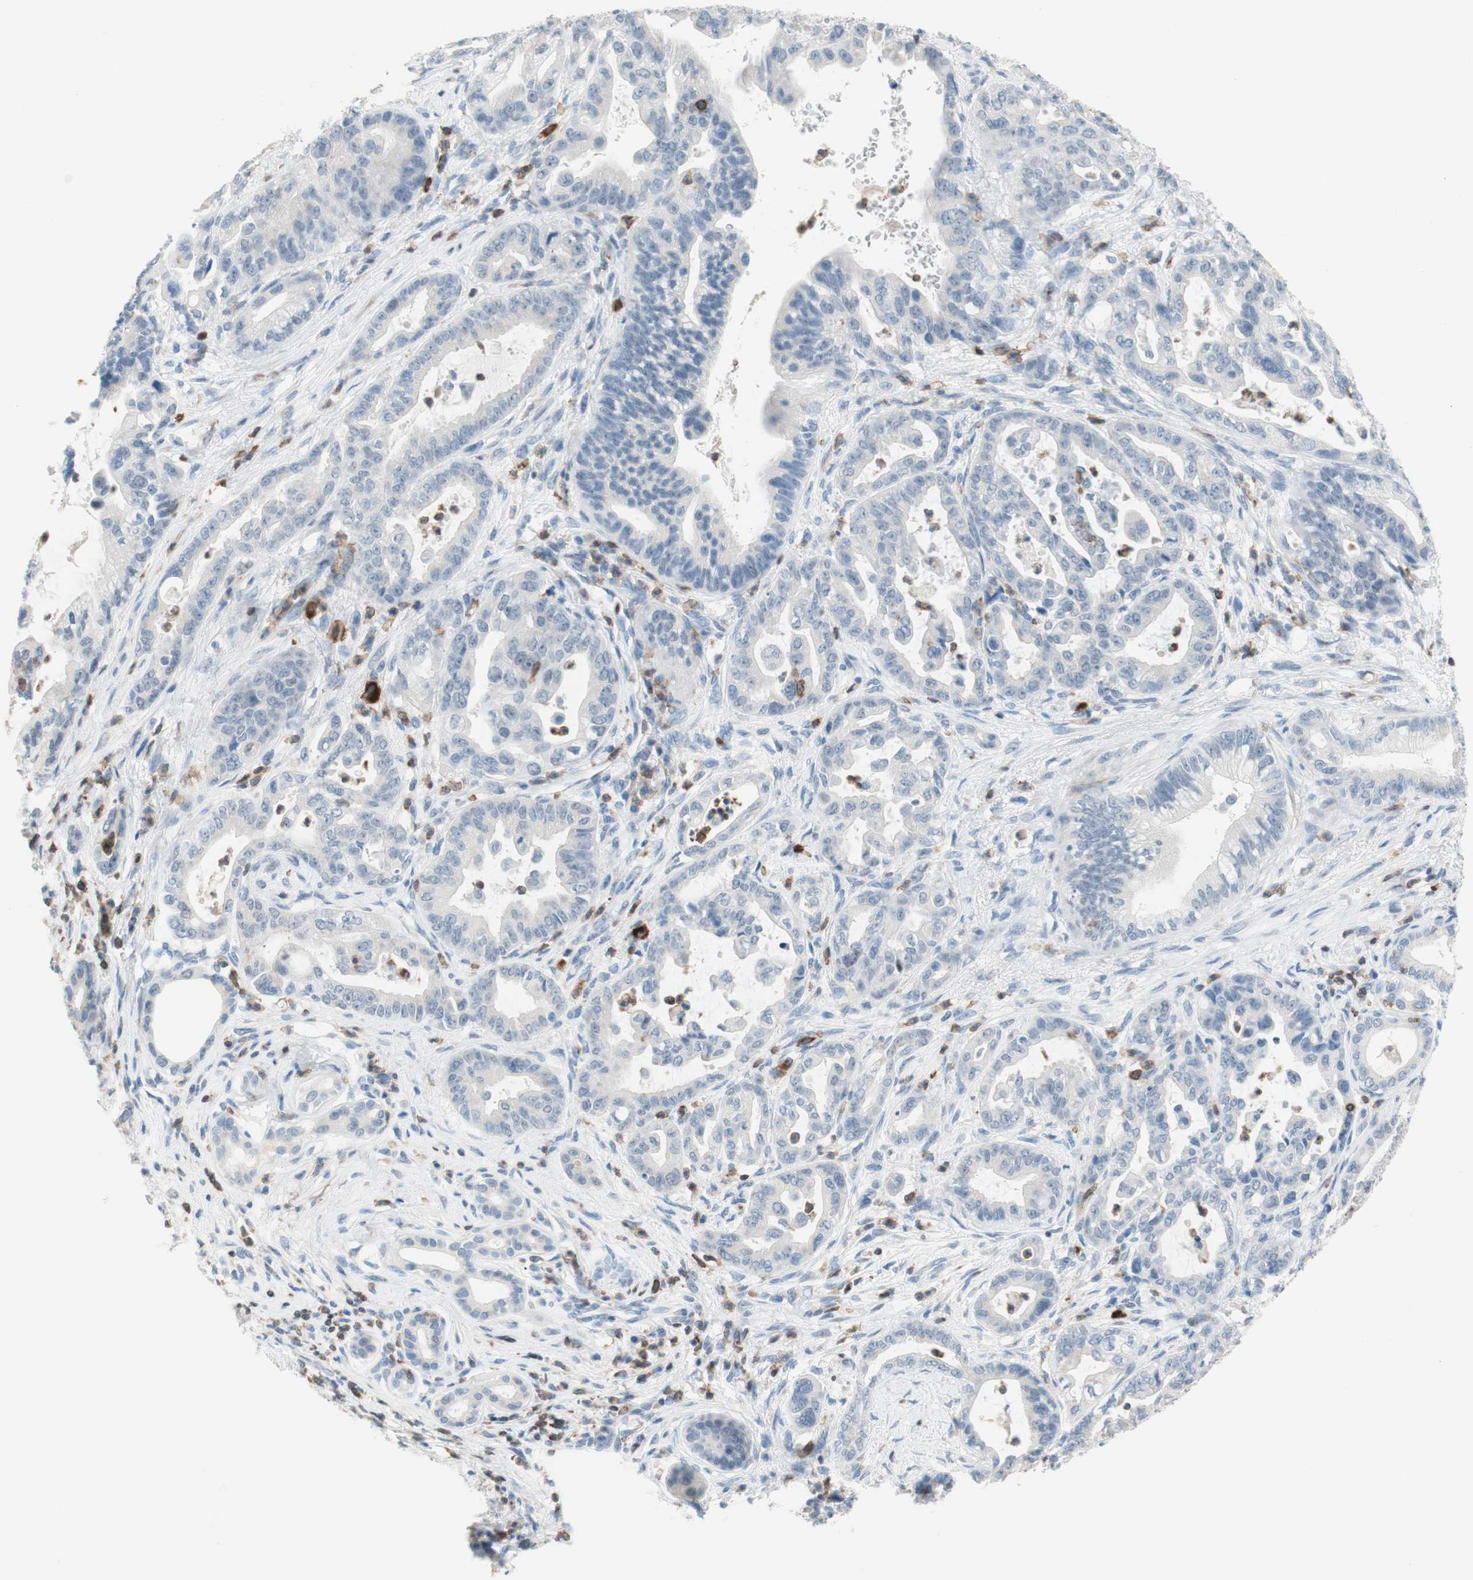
{"staining": {"intensity": "negative", "quantity": "none", "location": "none"}, "tissue": "pancreatic cancer", "cell_type": "Tumor cells", "image_type": "cancer", "snomed": [{"axis": "morphology", "description": "Adenocarcinoma, NOS"}, {"axis": "topography", "description": "Pancreas"}], "caption": "Protein analysis of pancreatic cancer (adenocarcinoma) exhibits no significant positivity in tumor cells.", "gene": "SPINK6", "patient": {"sex": "male", "age": 70}}